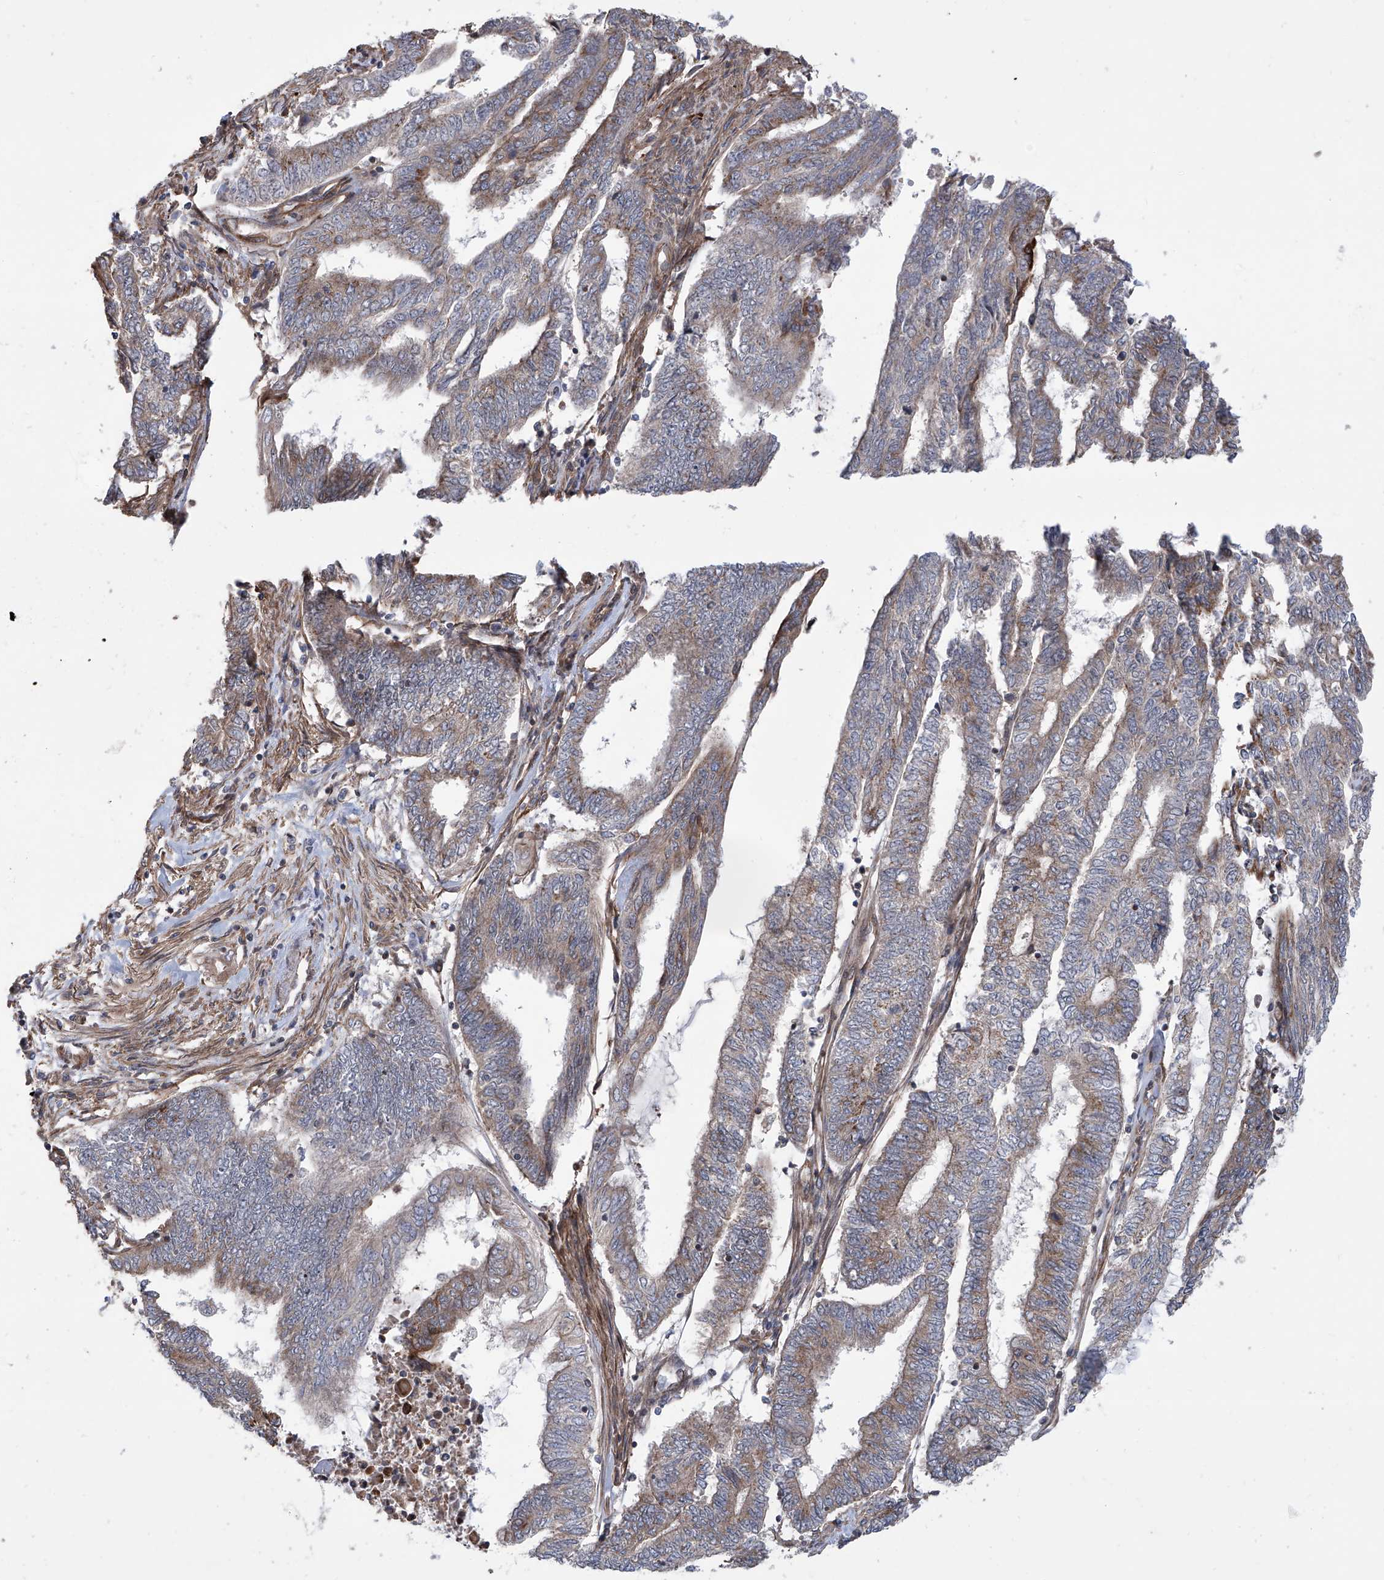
{"staining": {"intensity": "weak", "quantity": "25%-75%", "location": "cytoplasmic/membranous"}, "tissue": "endometrial cancer", "cell_type": "Tumor cells", "image_type": "cancer", "snomed": [{"axis": "morphology", "description": "Adenocarcinoma, NOS"}, {"axis": "topography", "description": "Uterus"}, {"axis": "topography", "description": "Endometrium"}], "caption": "Immunohistochemical staining of adenocarcinoma (endometrial) exhibits low levels of weak cytoplasmic/membranous protein expression in about 25%-75% of tumor cells. The staining is performed using DAB brown chromogen to label protein expression. The nuclei are counter-stained blue using hematoxylin.", "gene": "APAF1", "patient": {"sex": "female", "age": 70}}